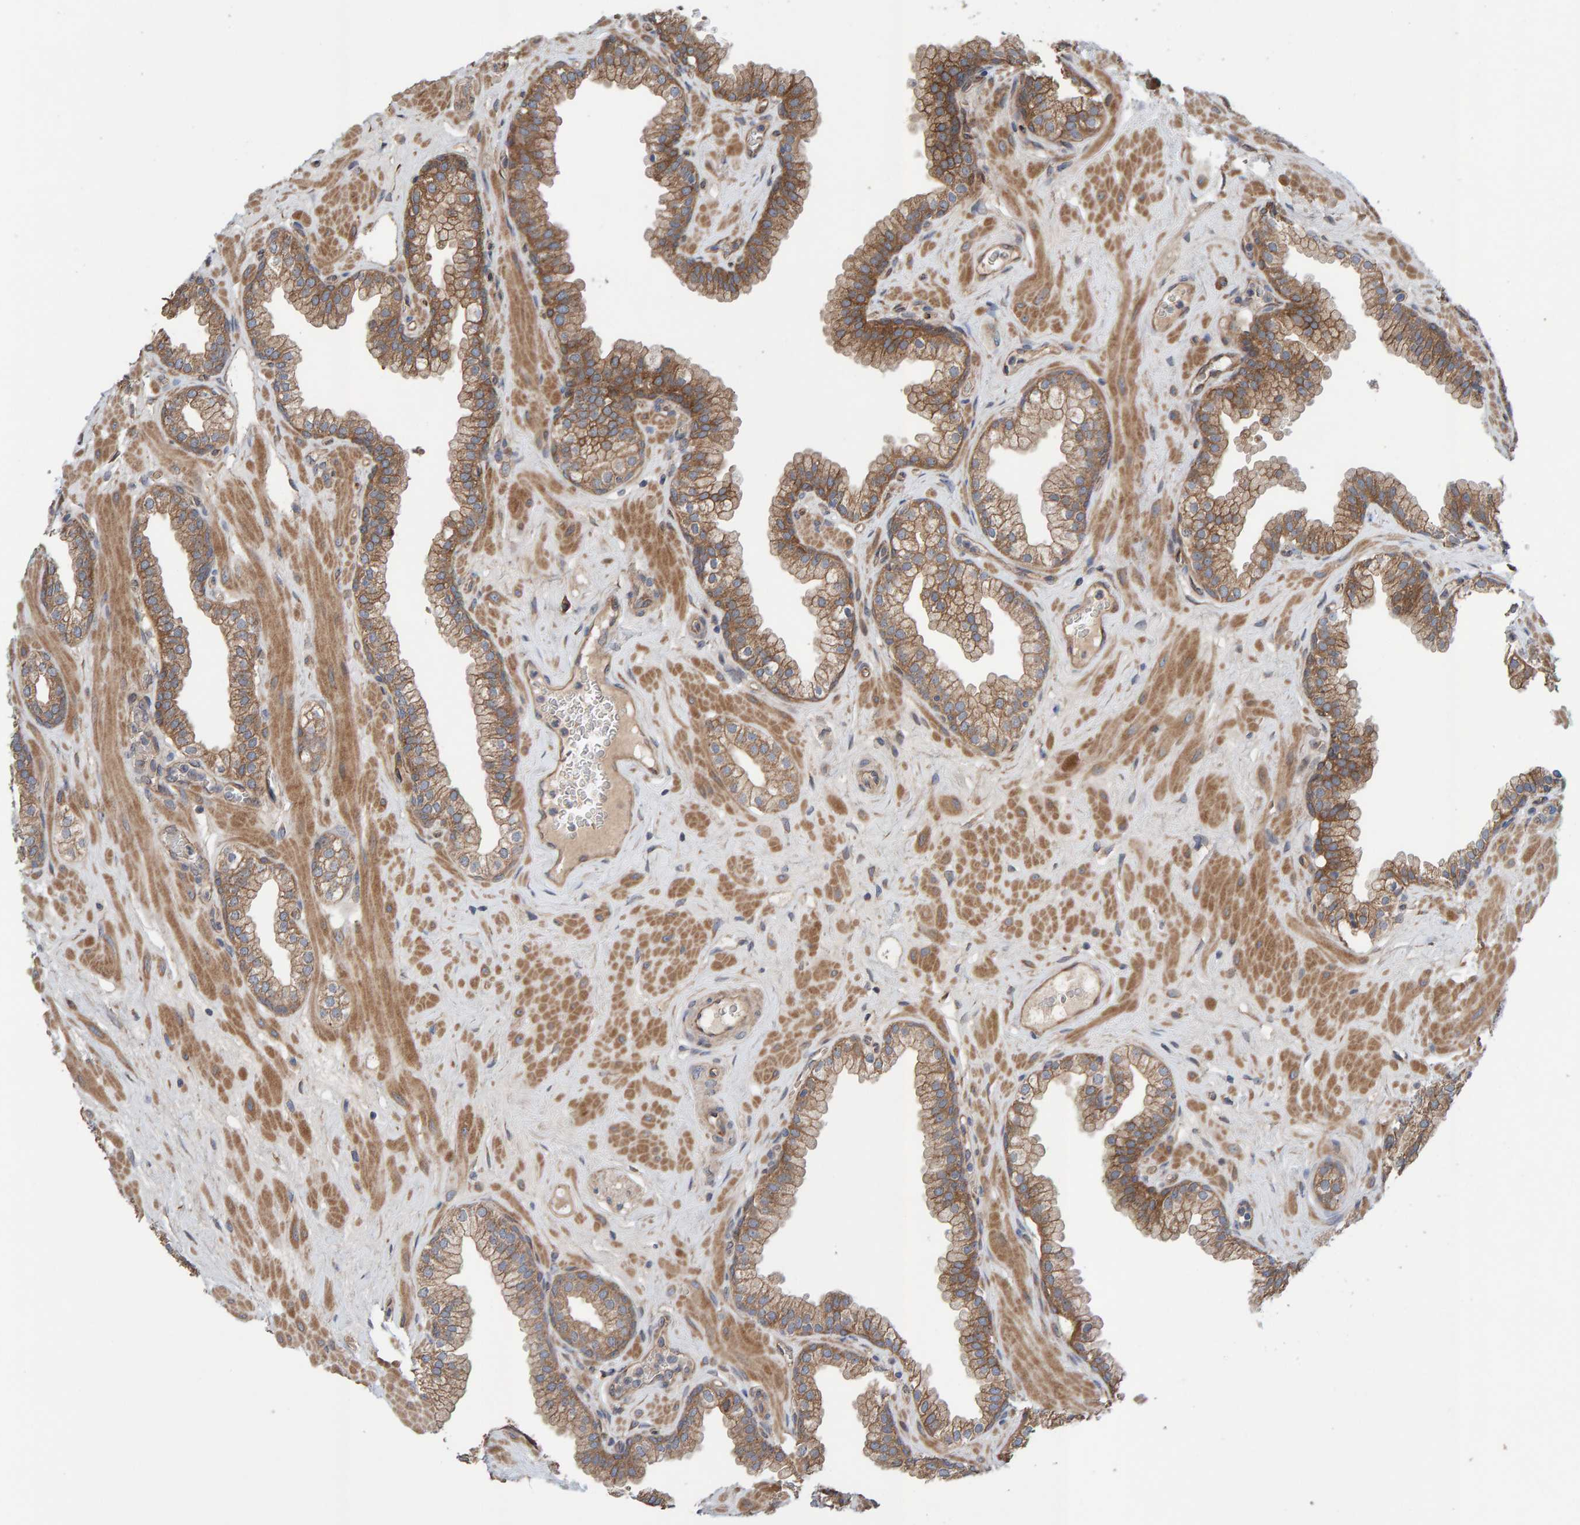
{"staining": {"intensity": "moderate", "quantity": ">75%", "location": "cytoplasmic/membranous"}, "tissue": "prostate", "cell_type": "Glandular cells", "image_type": "normal", "snomed": [{"axis": "morphology", "description": "Normal tissue, NOS"}, {"axis": "morphology", "description": "Urothelial carcinoma, Low grade"}, {"axis": "topography", "description": "Urinary bladder"}, {"axis": "topography", "description": "Prostate"}], "caption": "Immunohistochemical staining of normal prostate demonstrates >75% levels of moderate cytoplasmic/membranous protein staining in about >75% of glandular cells. The protein of interest is shown in brown color, while the nuclei are stained blue.", "gene": "LRSAM1", "patient": {"sex": "male", "age": 60}}